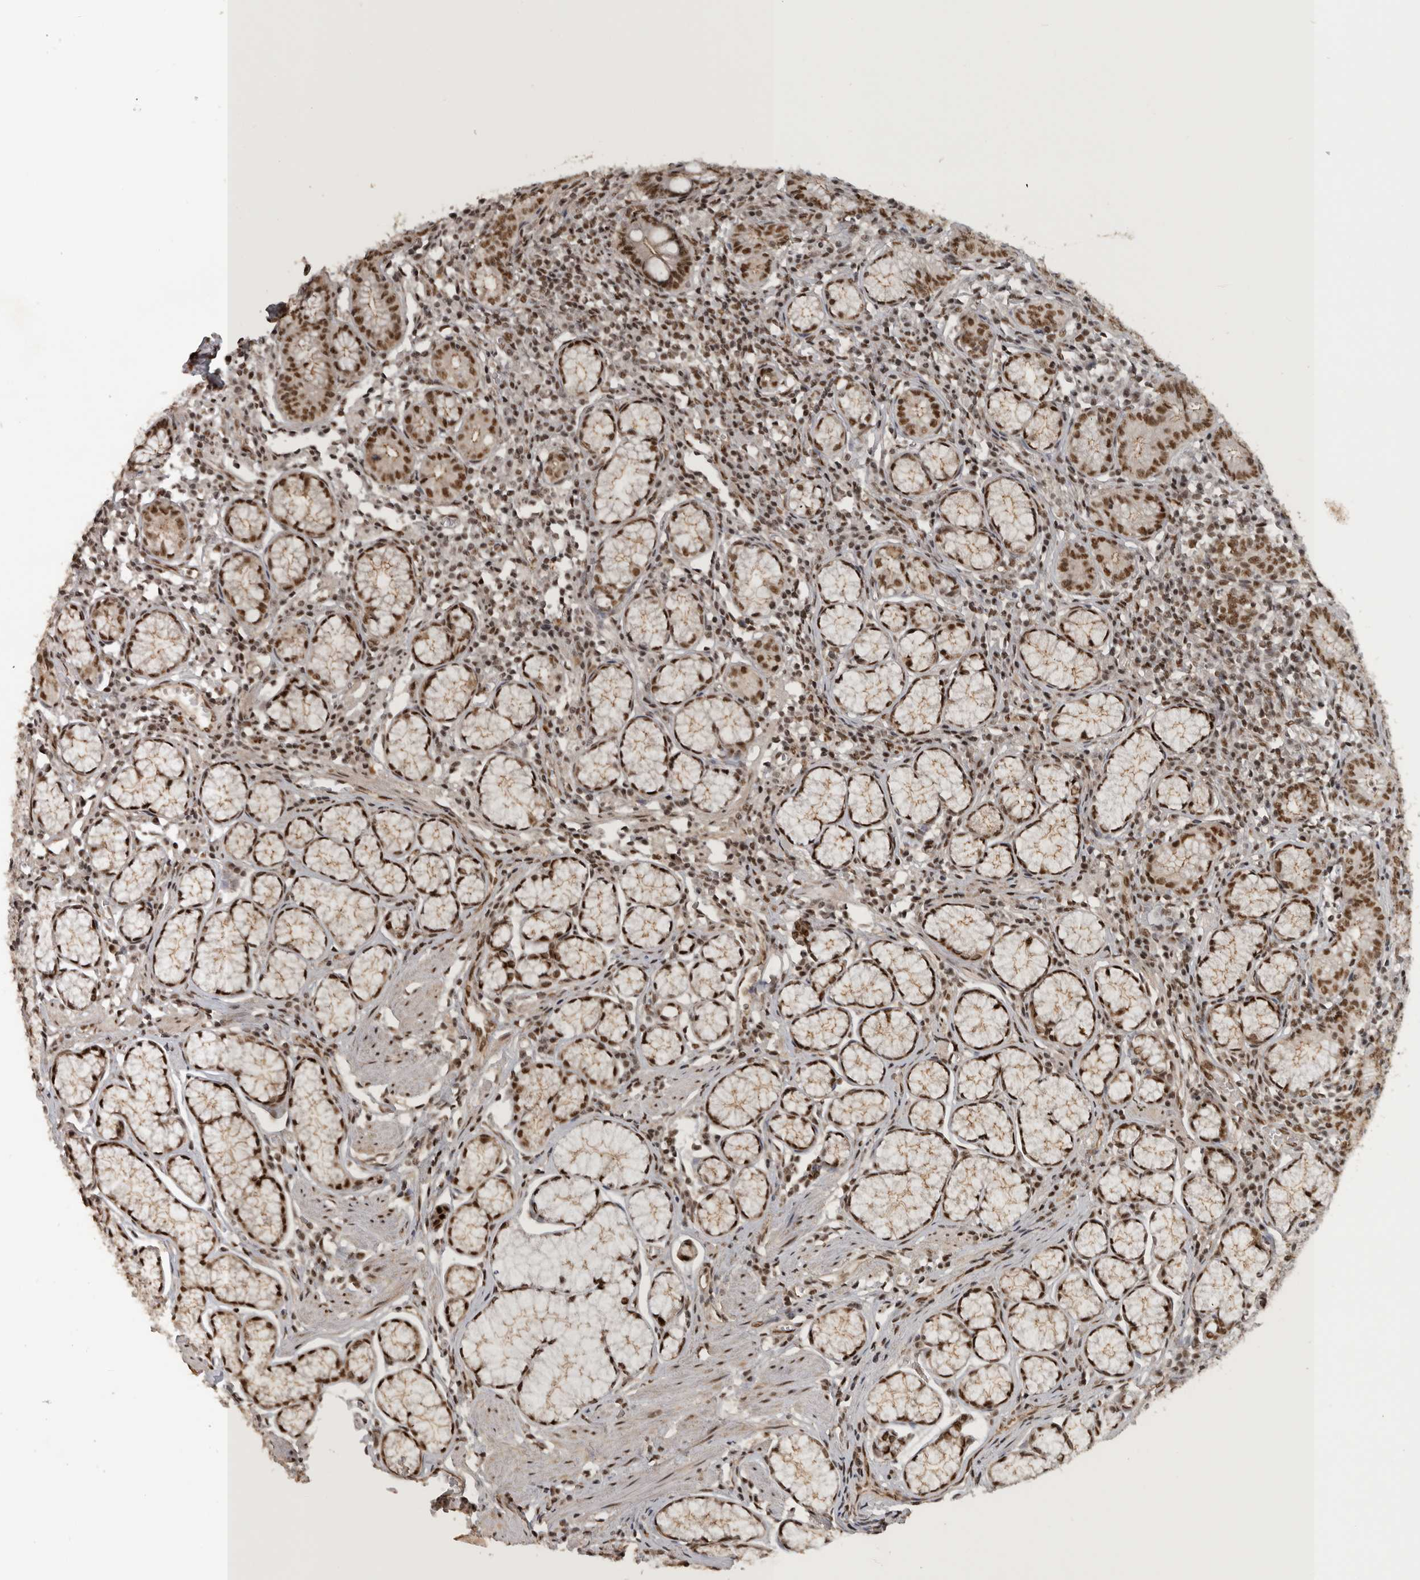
{"staining": {"intensity": "strong", "quantity": "25%-75%", "location": "cytoplasmic/membranous,nuclear"}, "tissue": "stomach", "cell_type": "Glandular cells", "image_type": "normal", "snomed": [{"axis": "morphology", "description": "Normal tissue, NOS"}, {"axis": "topography", "description": "Stomach"}], "caption": "The immunohistochemical stain shows strong cytoplasmic/membranous,nuclear staining in glandular cells of benign stomach. (Stains: DAB (3,3'-diaminobenzidine) in brown, nuclei in blue, Microscopy: brightfield microscopy at high magnification).", "gene": "CBLL1", "patient": {"sex": "male", "age": 55}}